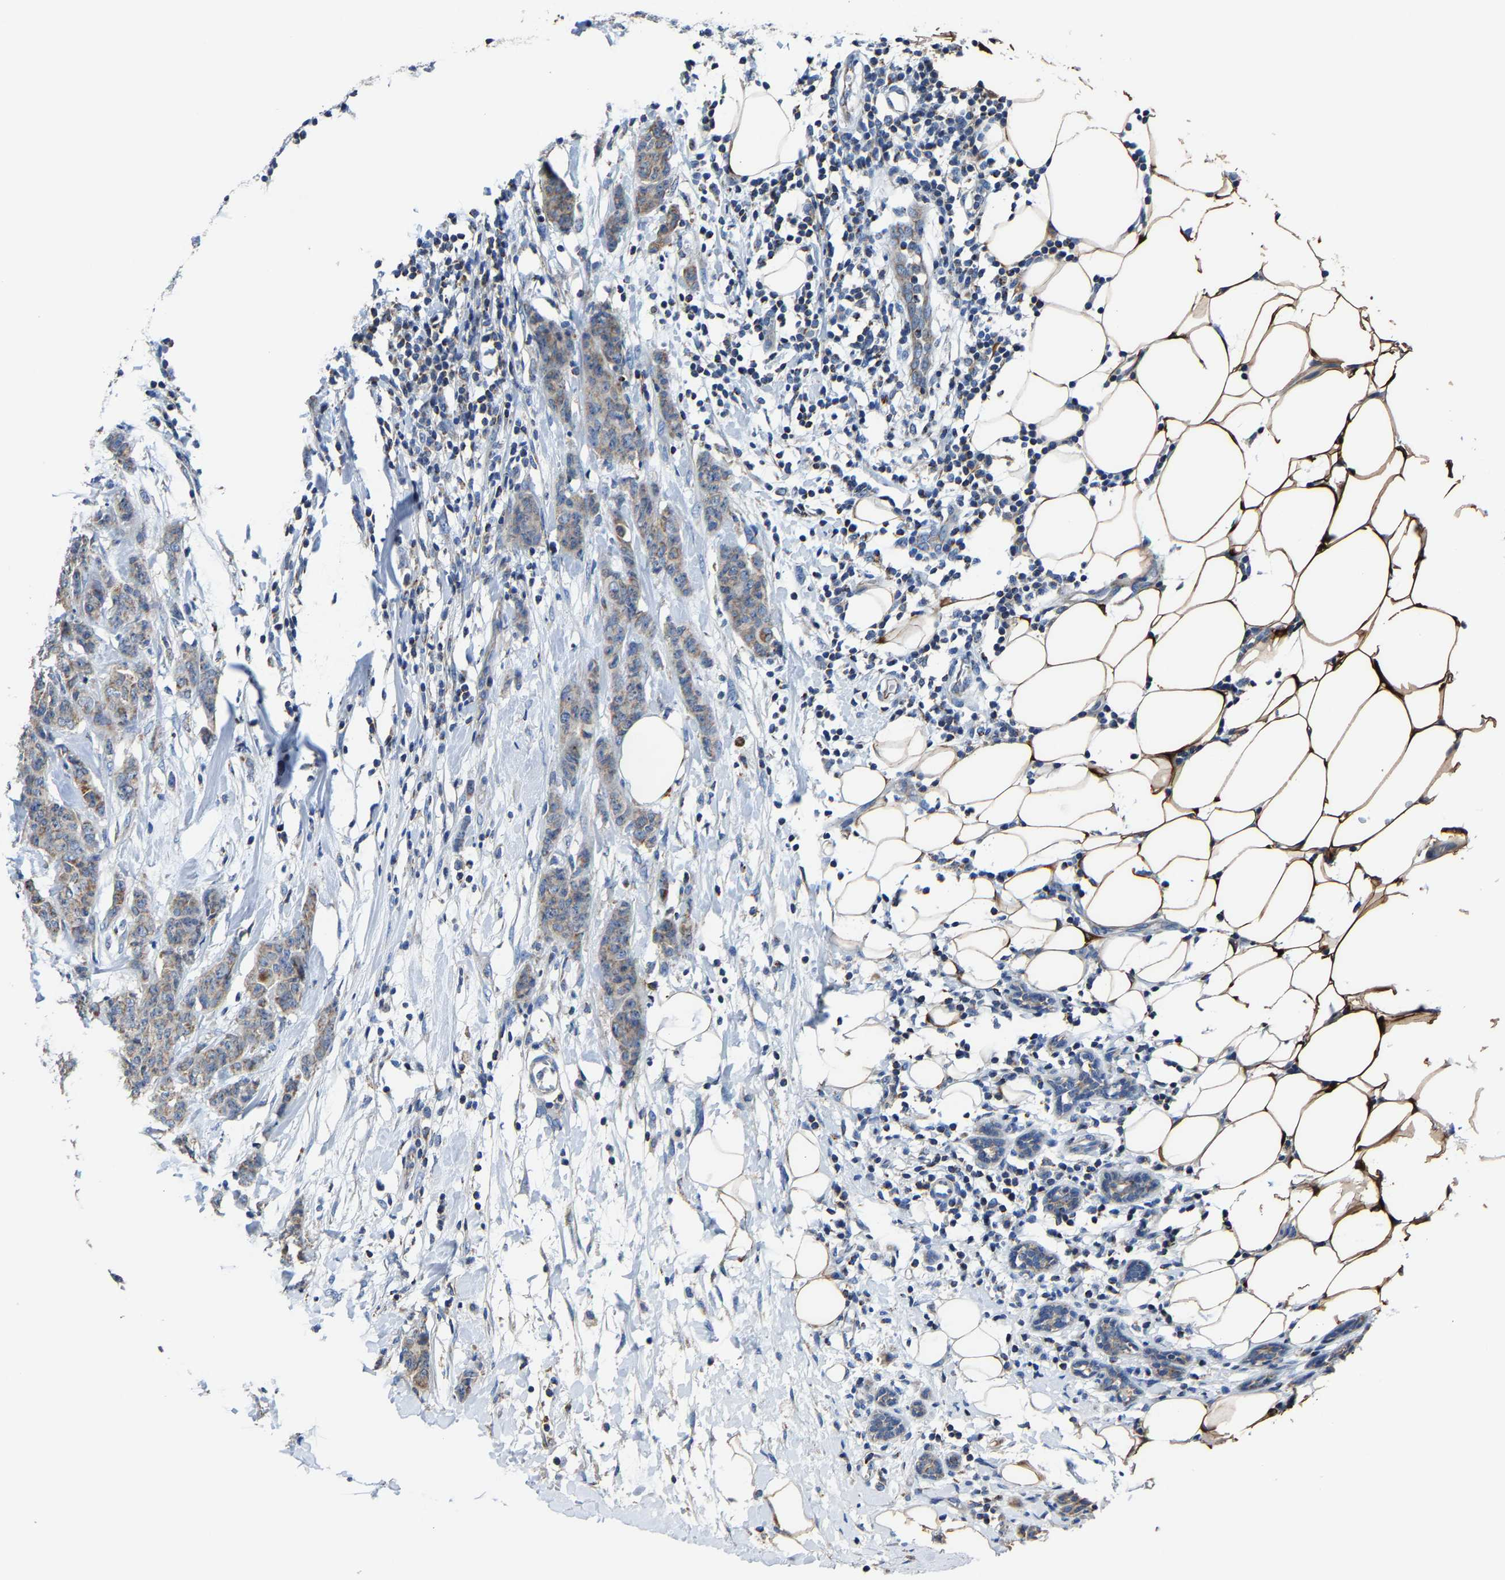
{"staining": {"intensity": "moderate", "quantity": ">75%", "location": "cytoplasmic/membranous"}, "tissue": "breast cancer", "cell_type": "Tumor cells", "image_type": "cancer", "snomed": [{"axis": "morphology", "description": "Normal tissue, NOS"}, {"axis": "morphology", "description": "Duct carcinoma"}, {"axis": "topography", "description": "Breast"}], "caption": "Protein staining exhibits moderate cytoplasmic/membranous positivity in approximately >75% of tumor cells in breast infiltrating ductal carcinoma. The staining is performed using DAB (3,3'-diaminobenzidine) brown chromogen to label protein expression. The nuclei are counter-stained blue using hematoxylin.", "gene": "AGK", "patient": {"sex": "female", "age": 40}}